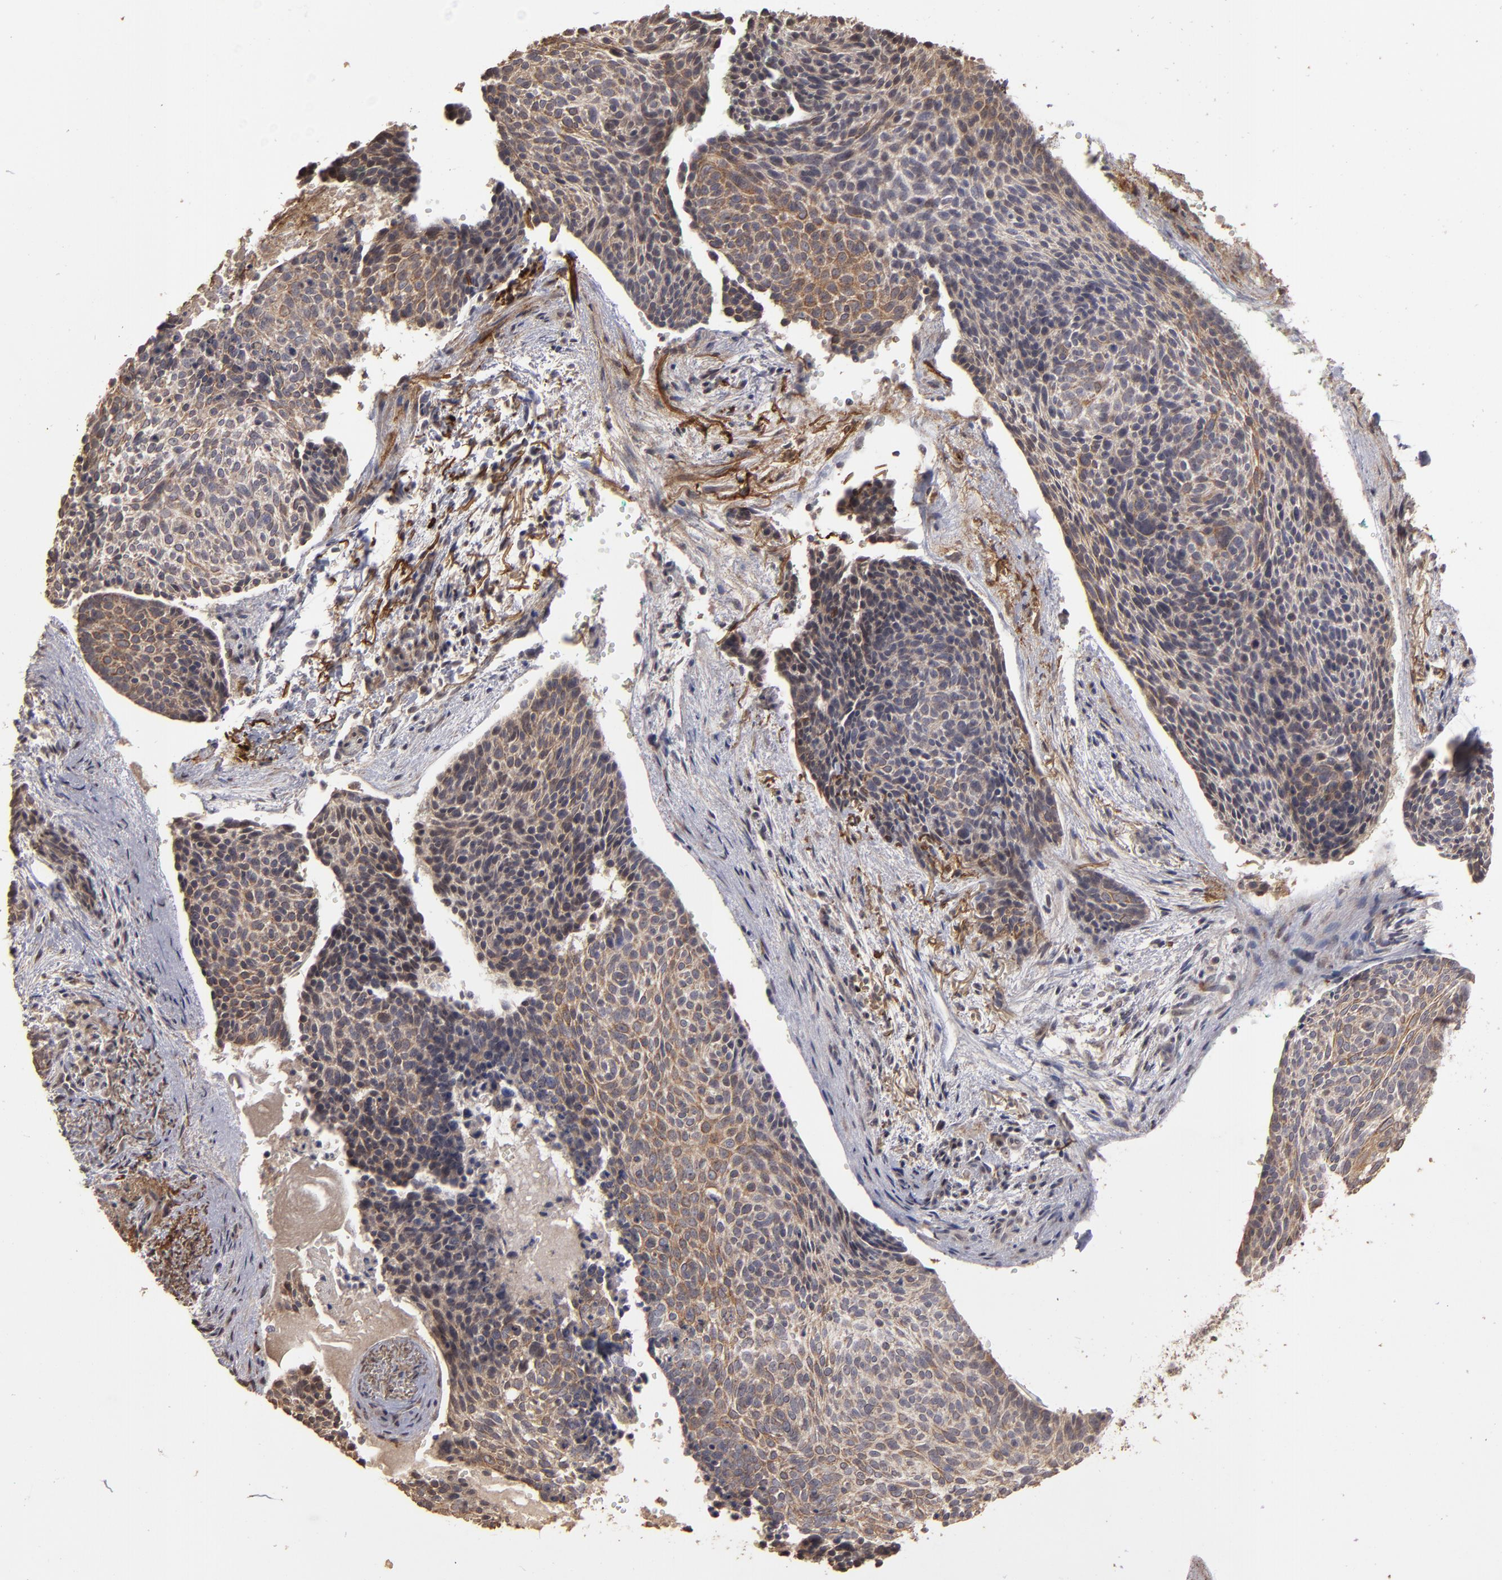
{"staining": {"intensity": "moderate", "quantity": ">75%", "location": "cytoplasmic/membranous"}, "tissue": "skin cancer", "cell_type": "Tumor cells", "image_type": "cancer", "snomed": [{"axis": "morphology", "description": "Normal tissue, NOS"}, {"axis": "morphology", "description": "Basal cell carcinoma"}, {"axis": "topography", "description": "Skin"}], "caption": "A medium amount of moderate cytoplasmic/membranous staining is identified in about >75% of tumor cells in skin basal cell carcinoma tissue.", "gene": "CD55", "patient": {"sex": "female", "age": 57}}